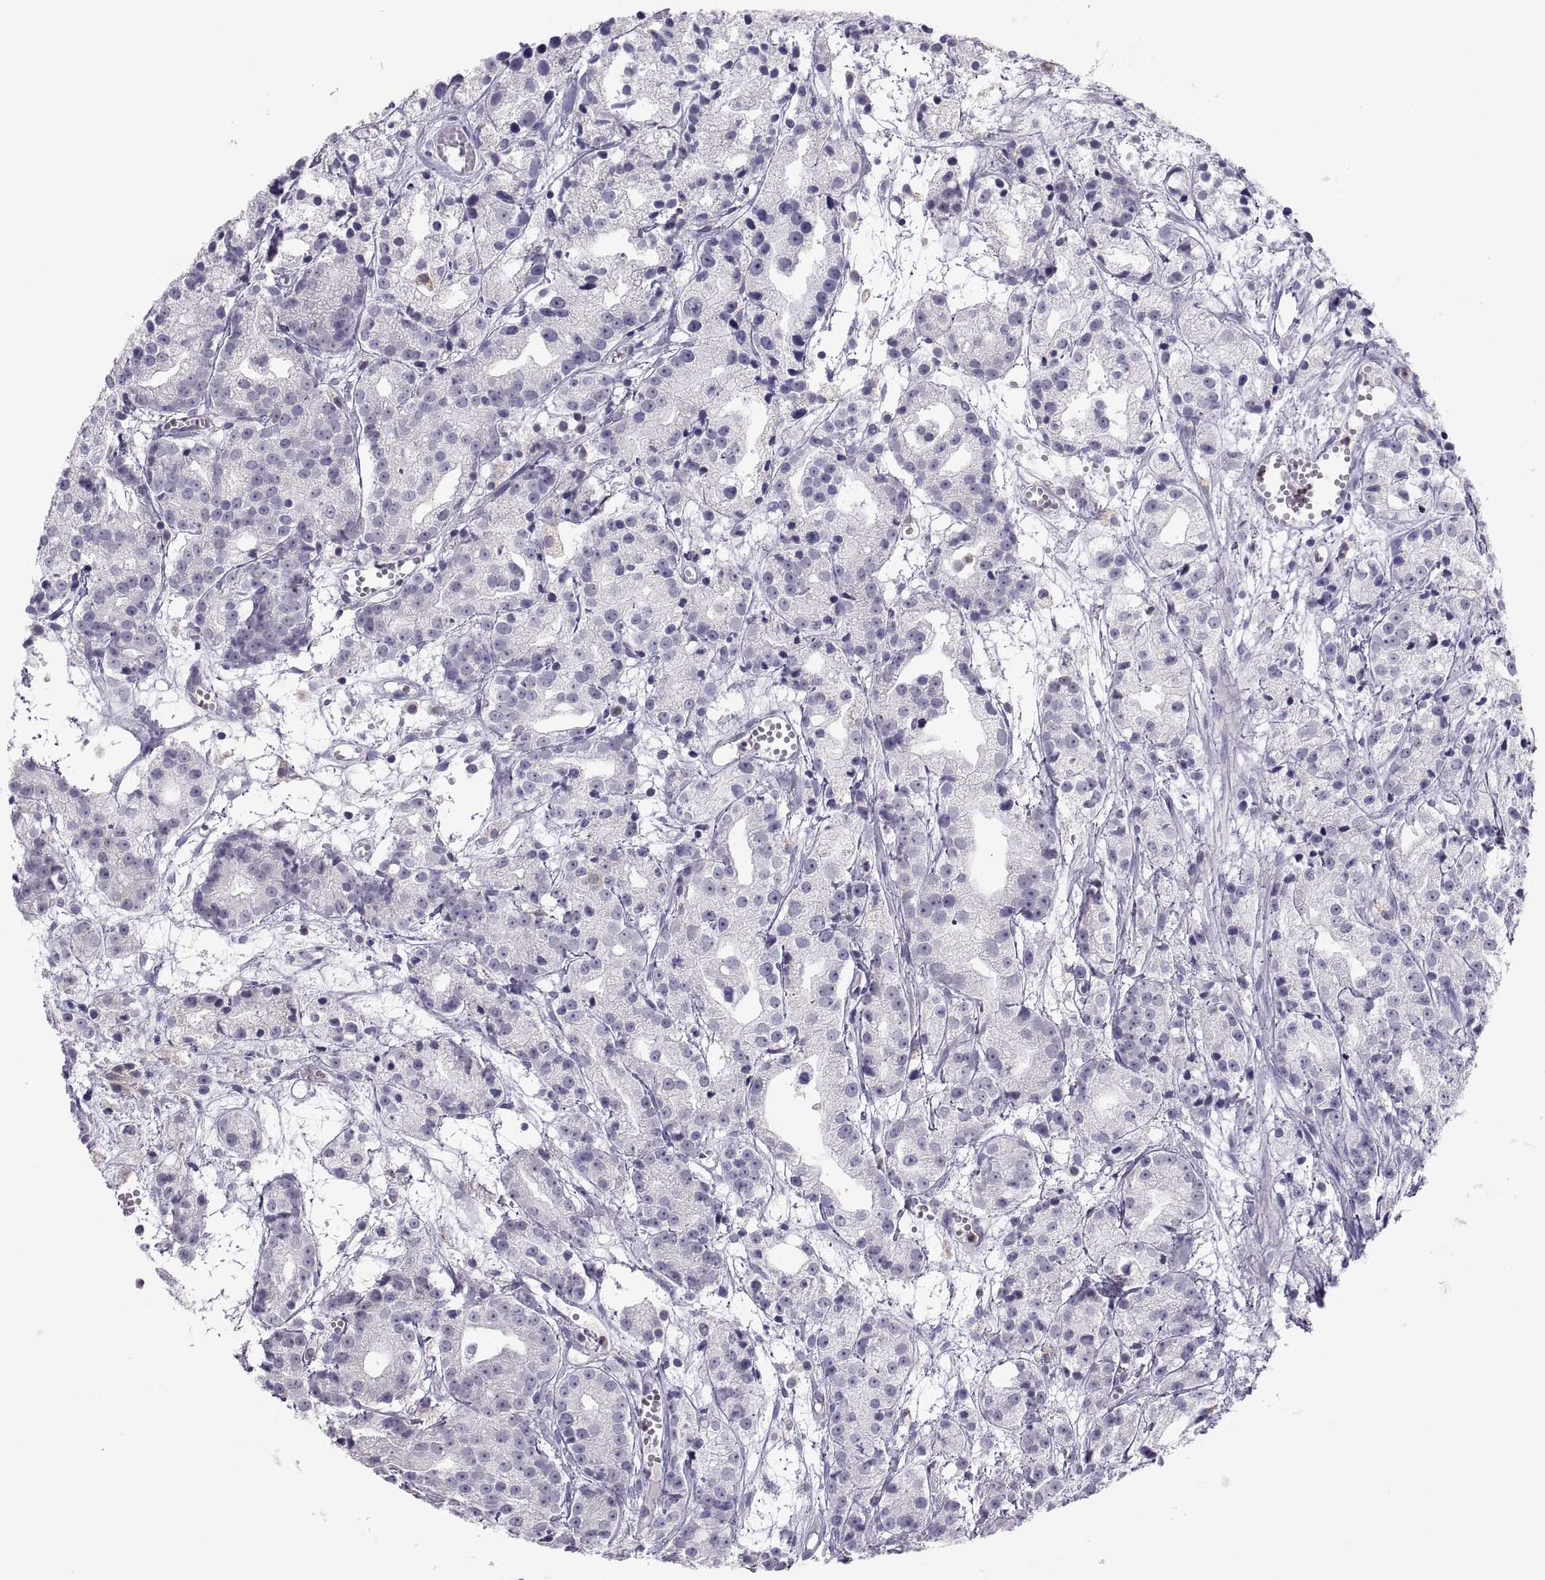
{"staining": {"intensity": "negative", "quantity": "none", "location": "none"}, "tissue": "prostate cancer", "cell_type": "Tumor cells", "image_type": "cancer", "snomed": [{"axis": "morphology", "description": "Adenocarcinoma, Medium grade"}, {"axis": "topography", "description": "Prostate"}], "caption": "IHC micrograph of human prostate adenocarcinoma (medium-grade) stained for a protein (brown), which exhibits no positivity in tumor cells. (DAB IHC, high magnification).", "gene": "ERO1A", "patient": {"sex": "male", "age": 74}}